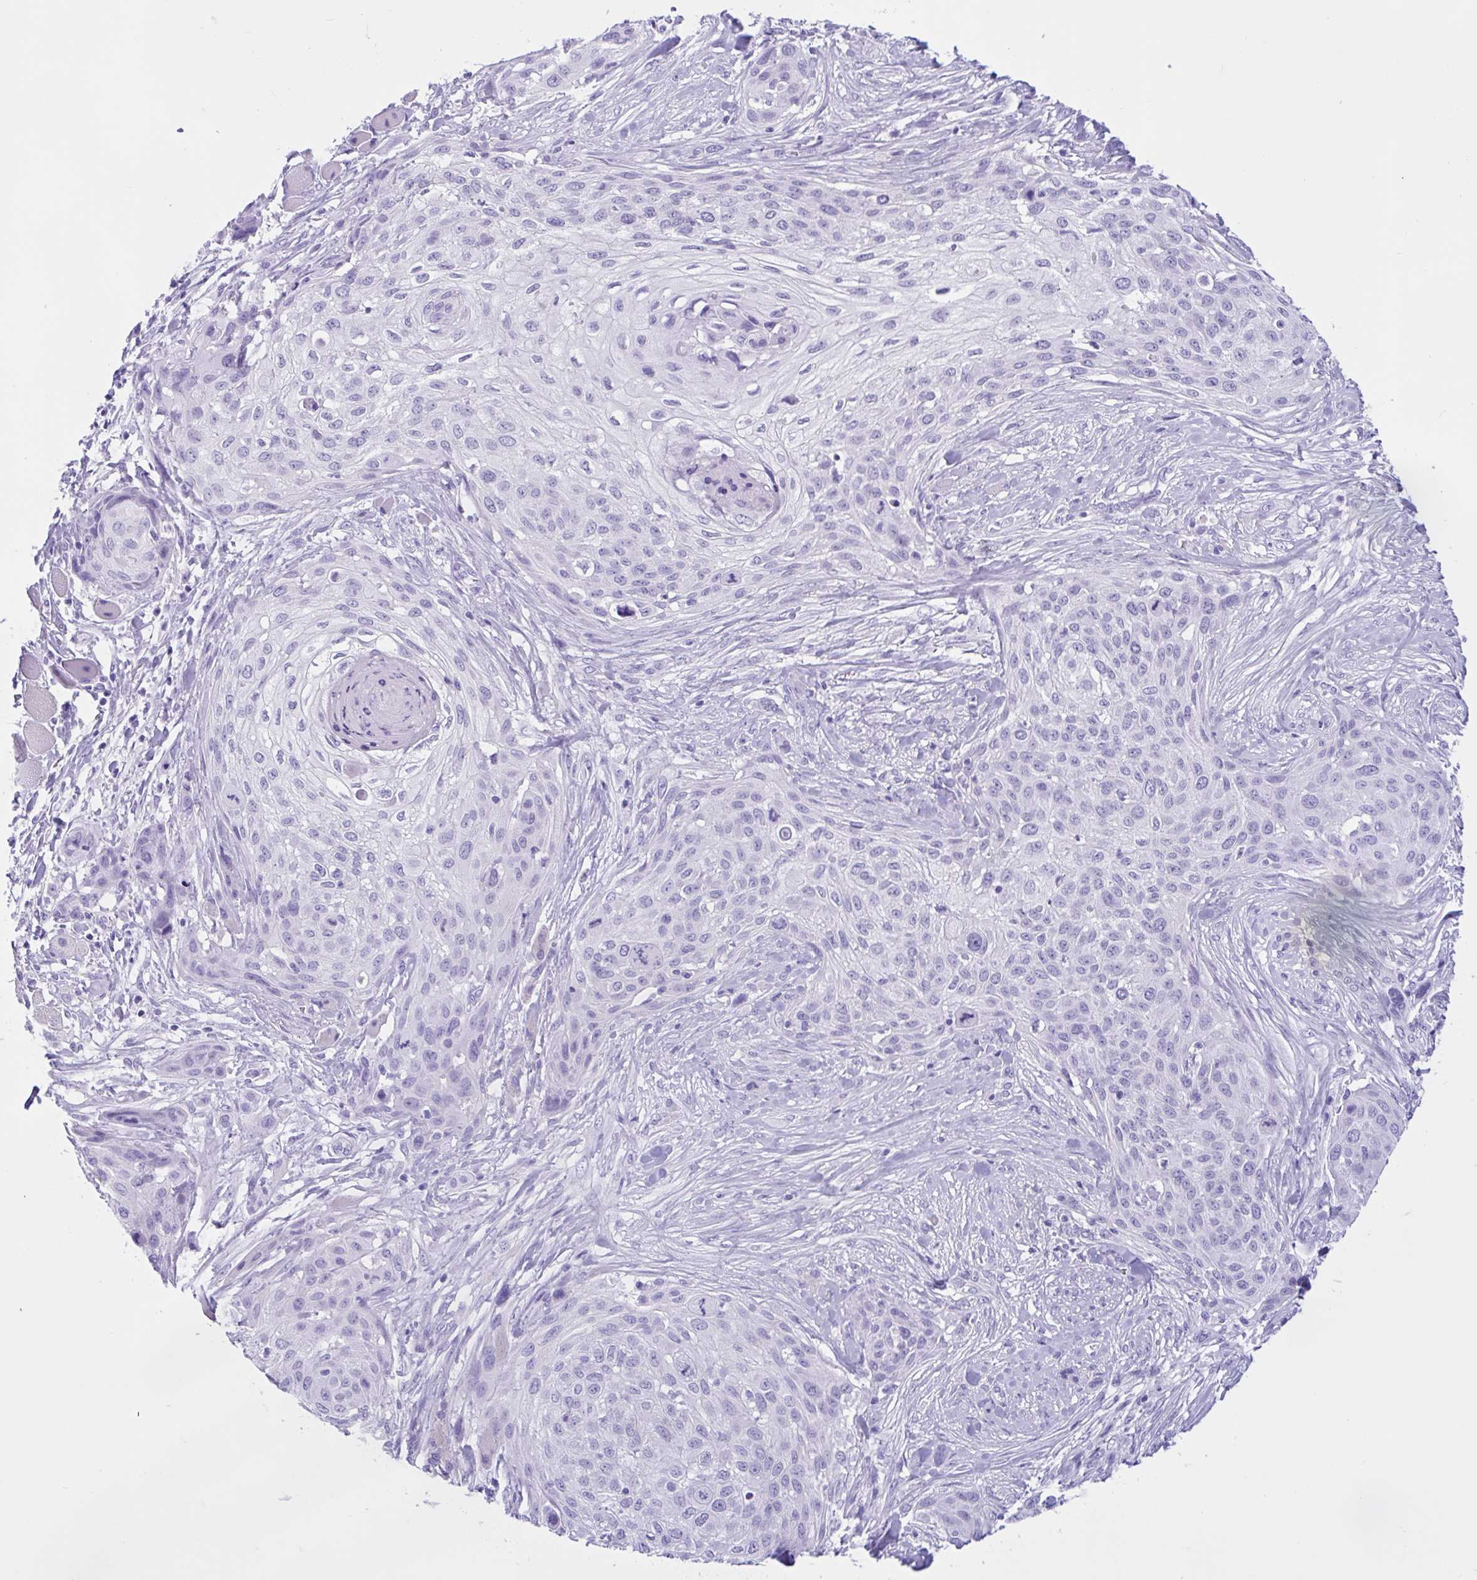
{"staining": {"intensity": "negative", "quantity": "none", "location": "none"}, "tissue": "skin cancer", "cell_type": "Tumor cells", "image_type": "cancer", "snomed": [{"axis": "morphology", "description": "Squamous cell carcinoma, NOS"}, {"axis": "topography", "description": "Skin"}], "caption": "Skin cancer (squamous cell carcinoma) was stained to show a protein in brown. There is no significant positivity in tumor cells. (Brightfield microscopy of DAB immunohistochemistry (IHC) at high magnification).", "gene": "ZNF319", "patient": {"sex": "female", "age": 87}}